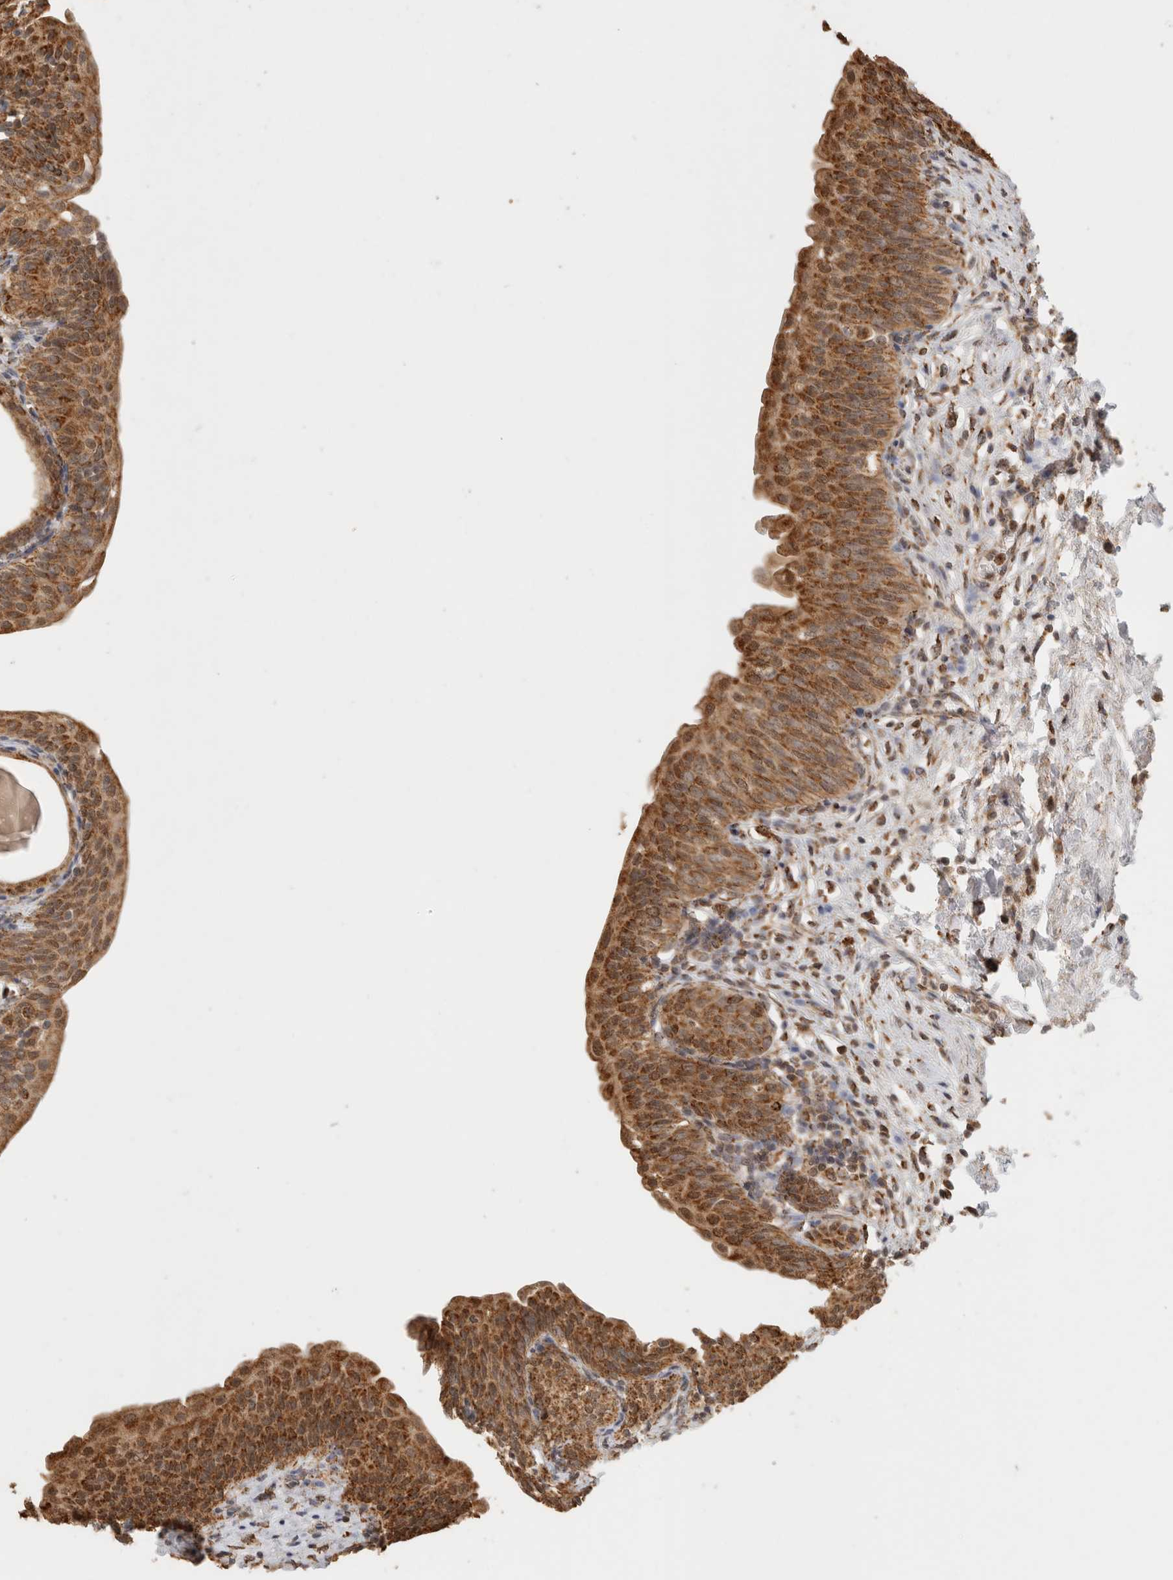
{"staining": {"intensity": "strong", "quantity": ">75%", "location": "cytoplasmic/membranous"}, "tissue": "urinary bladder", "cell_type": "Urothelial cells", "image_type": "normal", "snomed": [{"axis": "morphology", "description": "Normal tissue, NOS"}, {"axis": "topography", "description": "Urinary bladder"}], "caption": "Immunohistochemistry of normal urinary bladder displays high levels of strong cytoplasmic/membranous staining in approximately >75% of urothelial cells. (IHC, brightfield microscopy, high magnification).", "gene": "BNIP3L", "patient": {"sex": "male", "age": 83}}